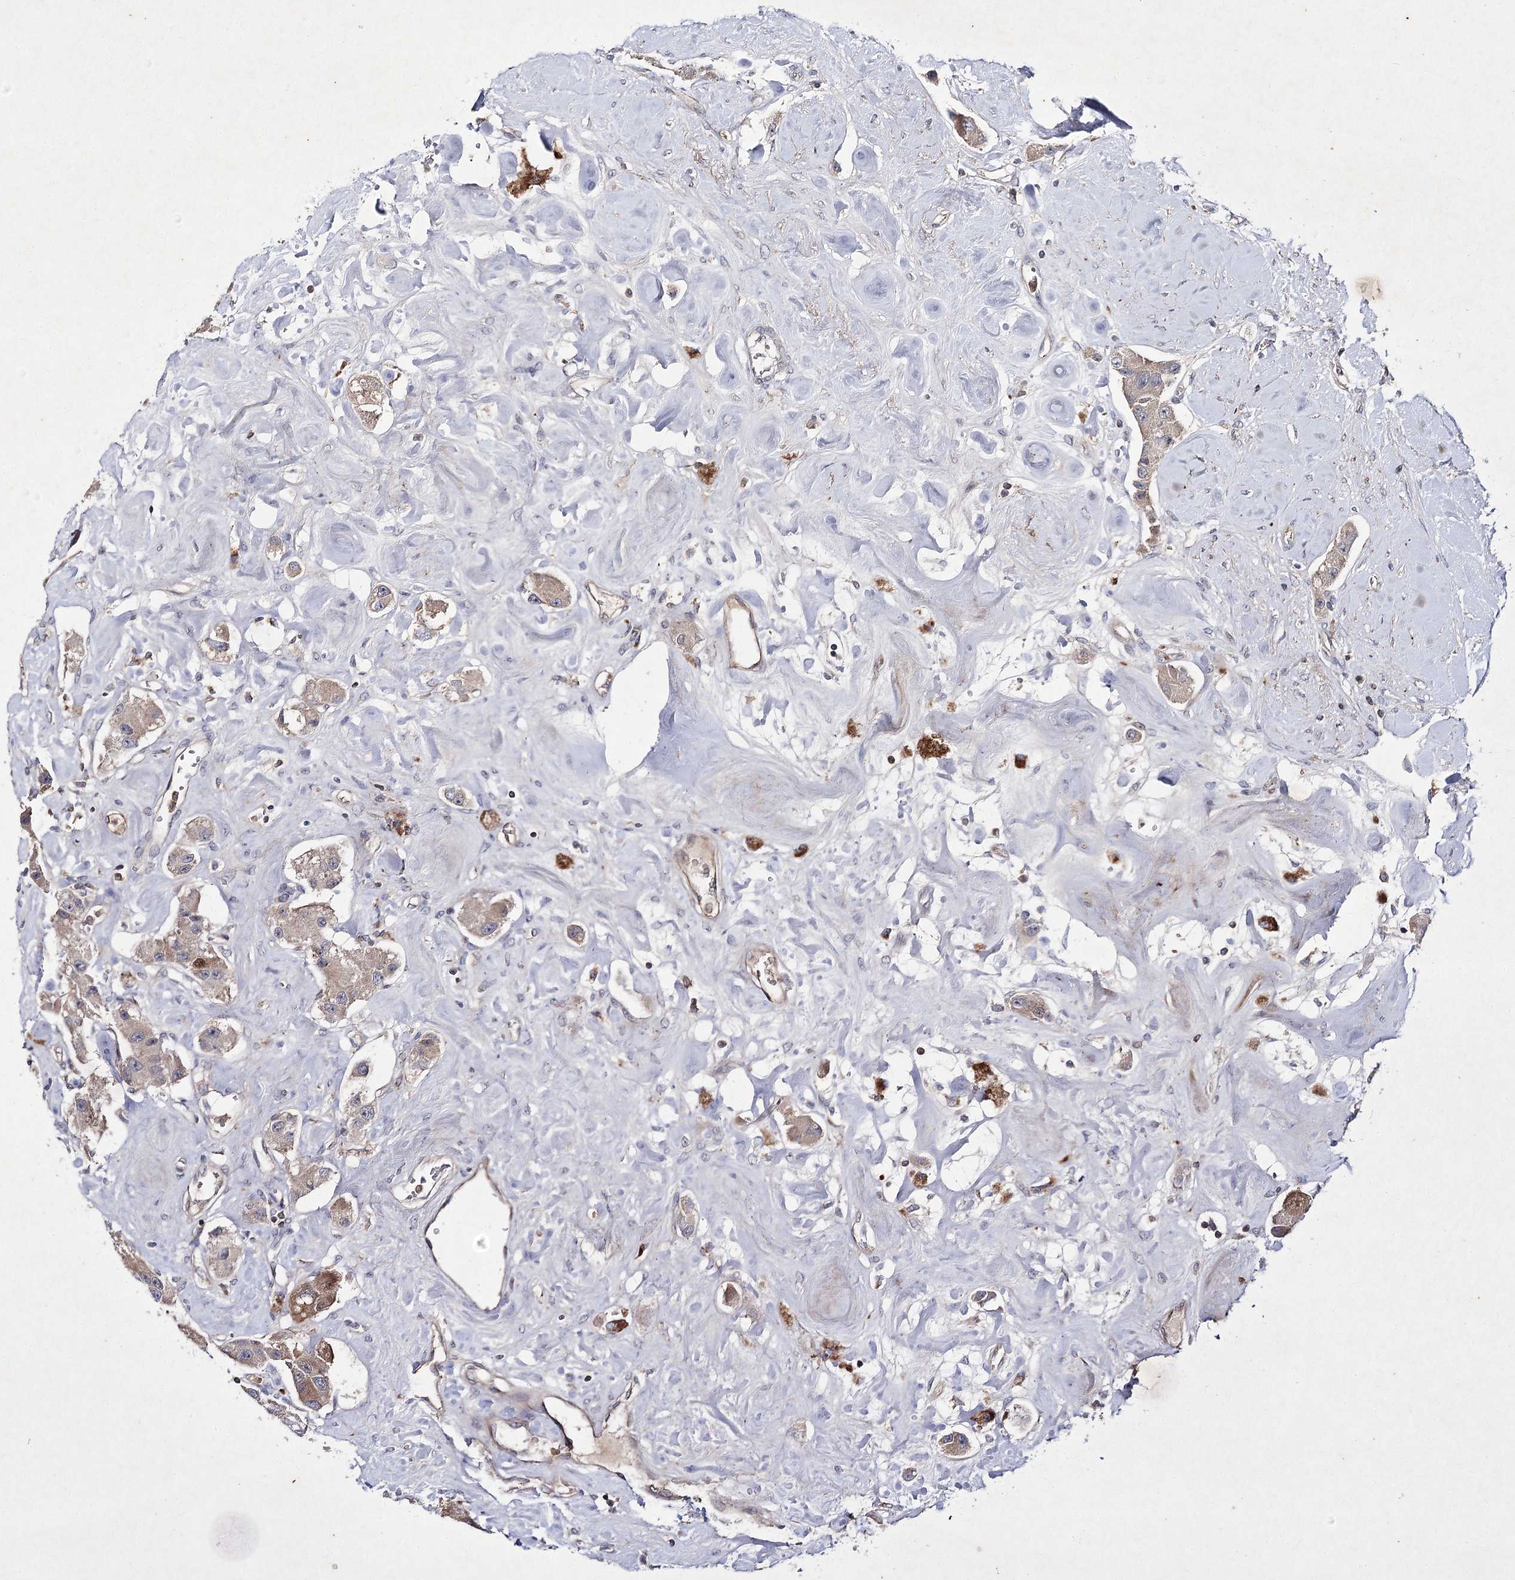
{"staining": {"intensity": "weak", "quantity": ">75%", "location": "cytoplasmic/membranous"}, "tissue": "carcinoid", "cell_type": "Tumor cells", "image_type": "cancer", "snomed": [{"axis": "morphology", "description": "Carcinoid, malignant, NOS"}, {"axis": "topography", "description": "Pancreas"}], "caption": "An image of carcinoid stained for a protein exhibits weak cytoplasmic/membranous brown staining in tumor cells.", "gene": "BCR", "patient": {"sex": "male", "age": 41}}